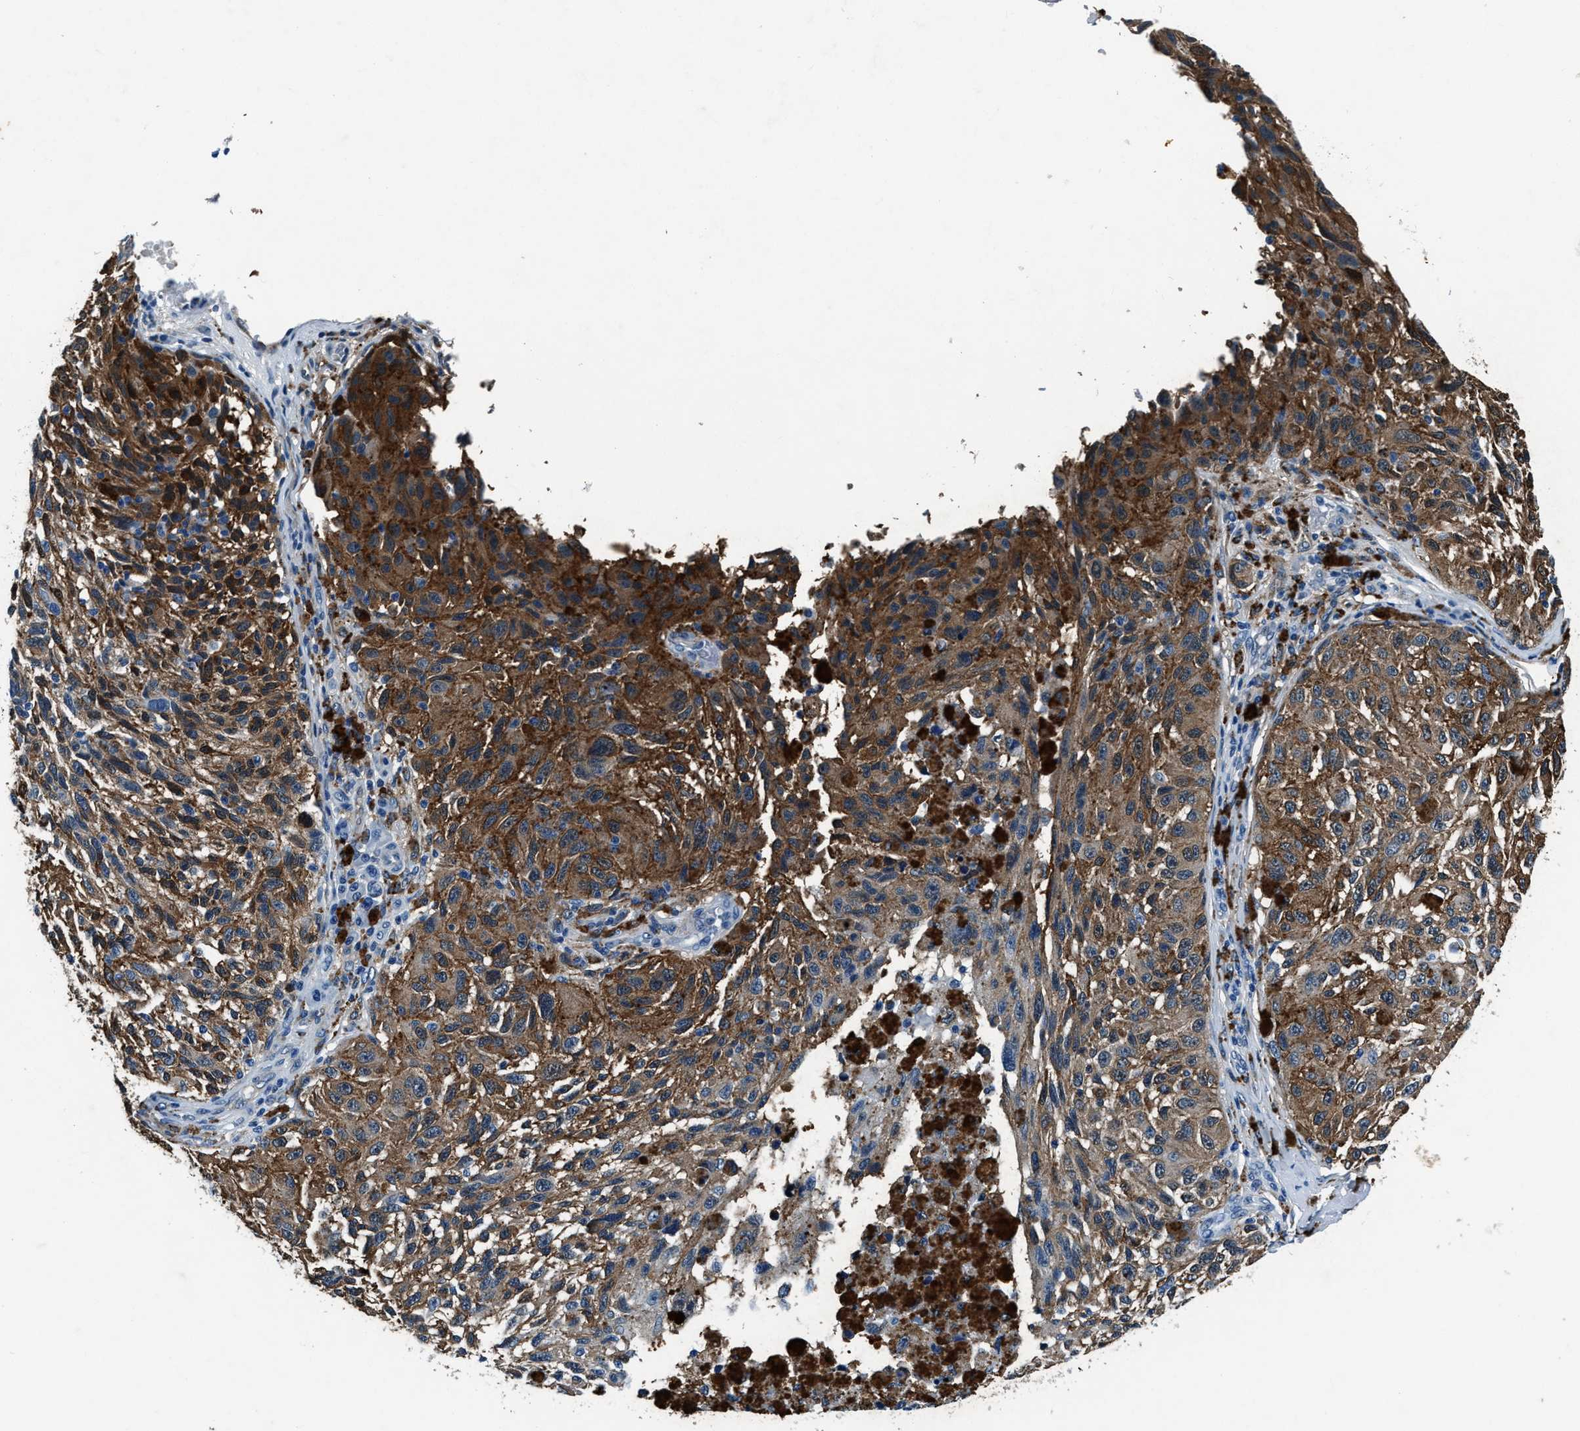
{"staining": {"intensity": "strong", "quantity": ">75%", "location": "cytoplasmic/membranous"}, "tissue": "melanoma", "cell_type": "Tumor cells", "image_type": "cancer", "snomed": [{"axis": "morphology", "description": "Malignant melanoma, NOS"}, {"axis": "topography", "description": "Skin"}], "caption": "The image displays immunohistochemical staining of malignant melanoma. There is strong cytoplasmic/membranous staining is appreciated in about >75% of tumor cells.", "gene": "PTPDC1", "patient": {"sex": "female", "age": 73}}